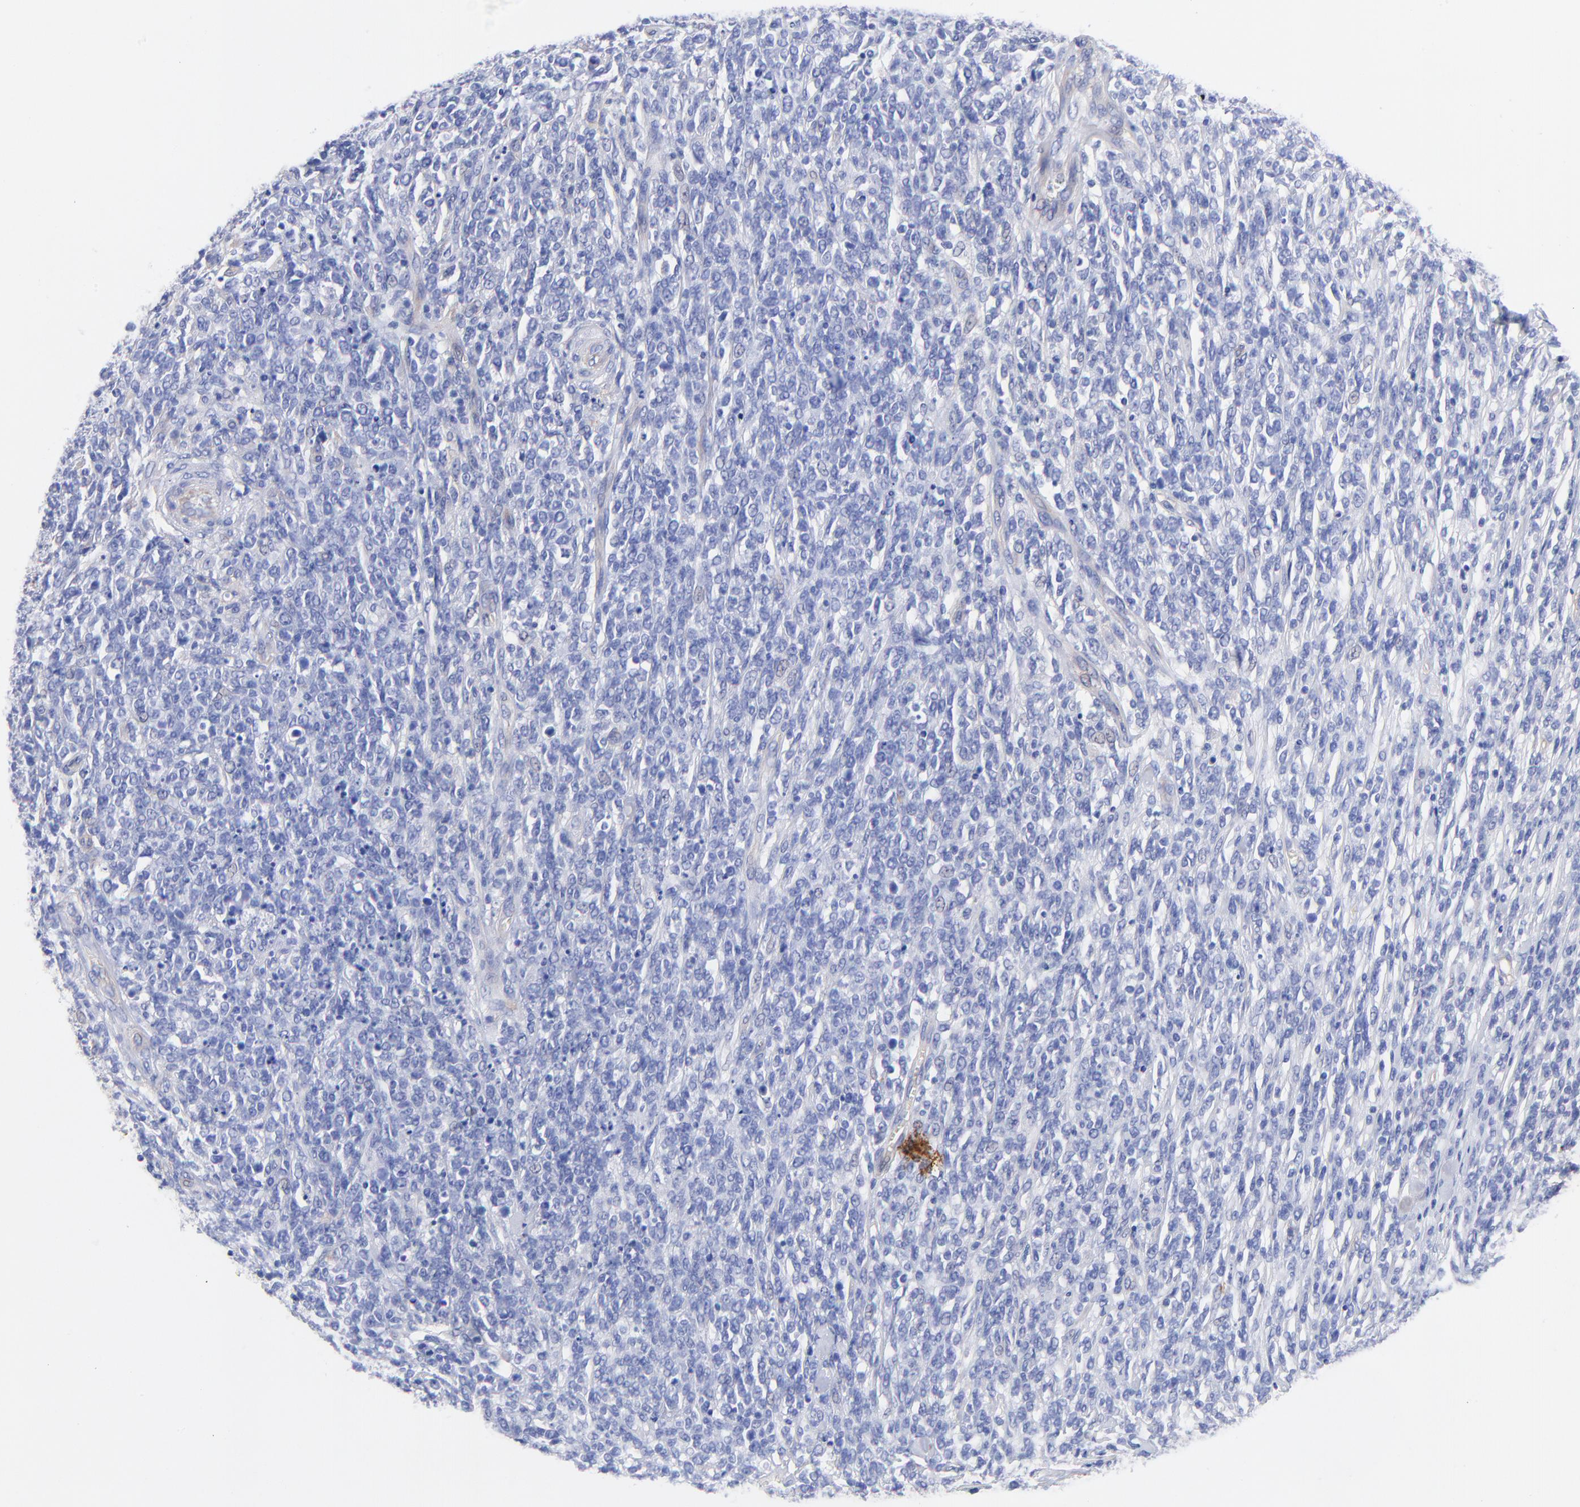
{"staining": {"intensity": "negative", "quantity": "none", "location": "none"}, "tissue": "lymphoma", "cell_type": "Tumor cells", "image_type": "cancer", "snomed": [{"axis": "morphology", "description": "Malignant lymphoma, non-Hodgkin's type, High grade"}, {"axis": "topography", "description": "Lymph node"}], "caption": "The photomicrograph displays no staining of tumor cells in high-grade malignant lymphoma, non-Hodgkin's type. (Stains: DAB immunohistochemistry with hematoxylin counter stain, Microscopy: brightfield microscopy at high magnification).", "gene": "SLC44A2", "patient": {"sex": "female", "age": 73}}